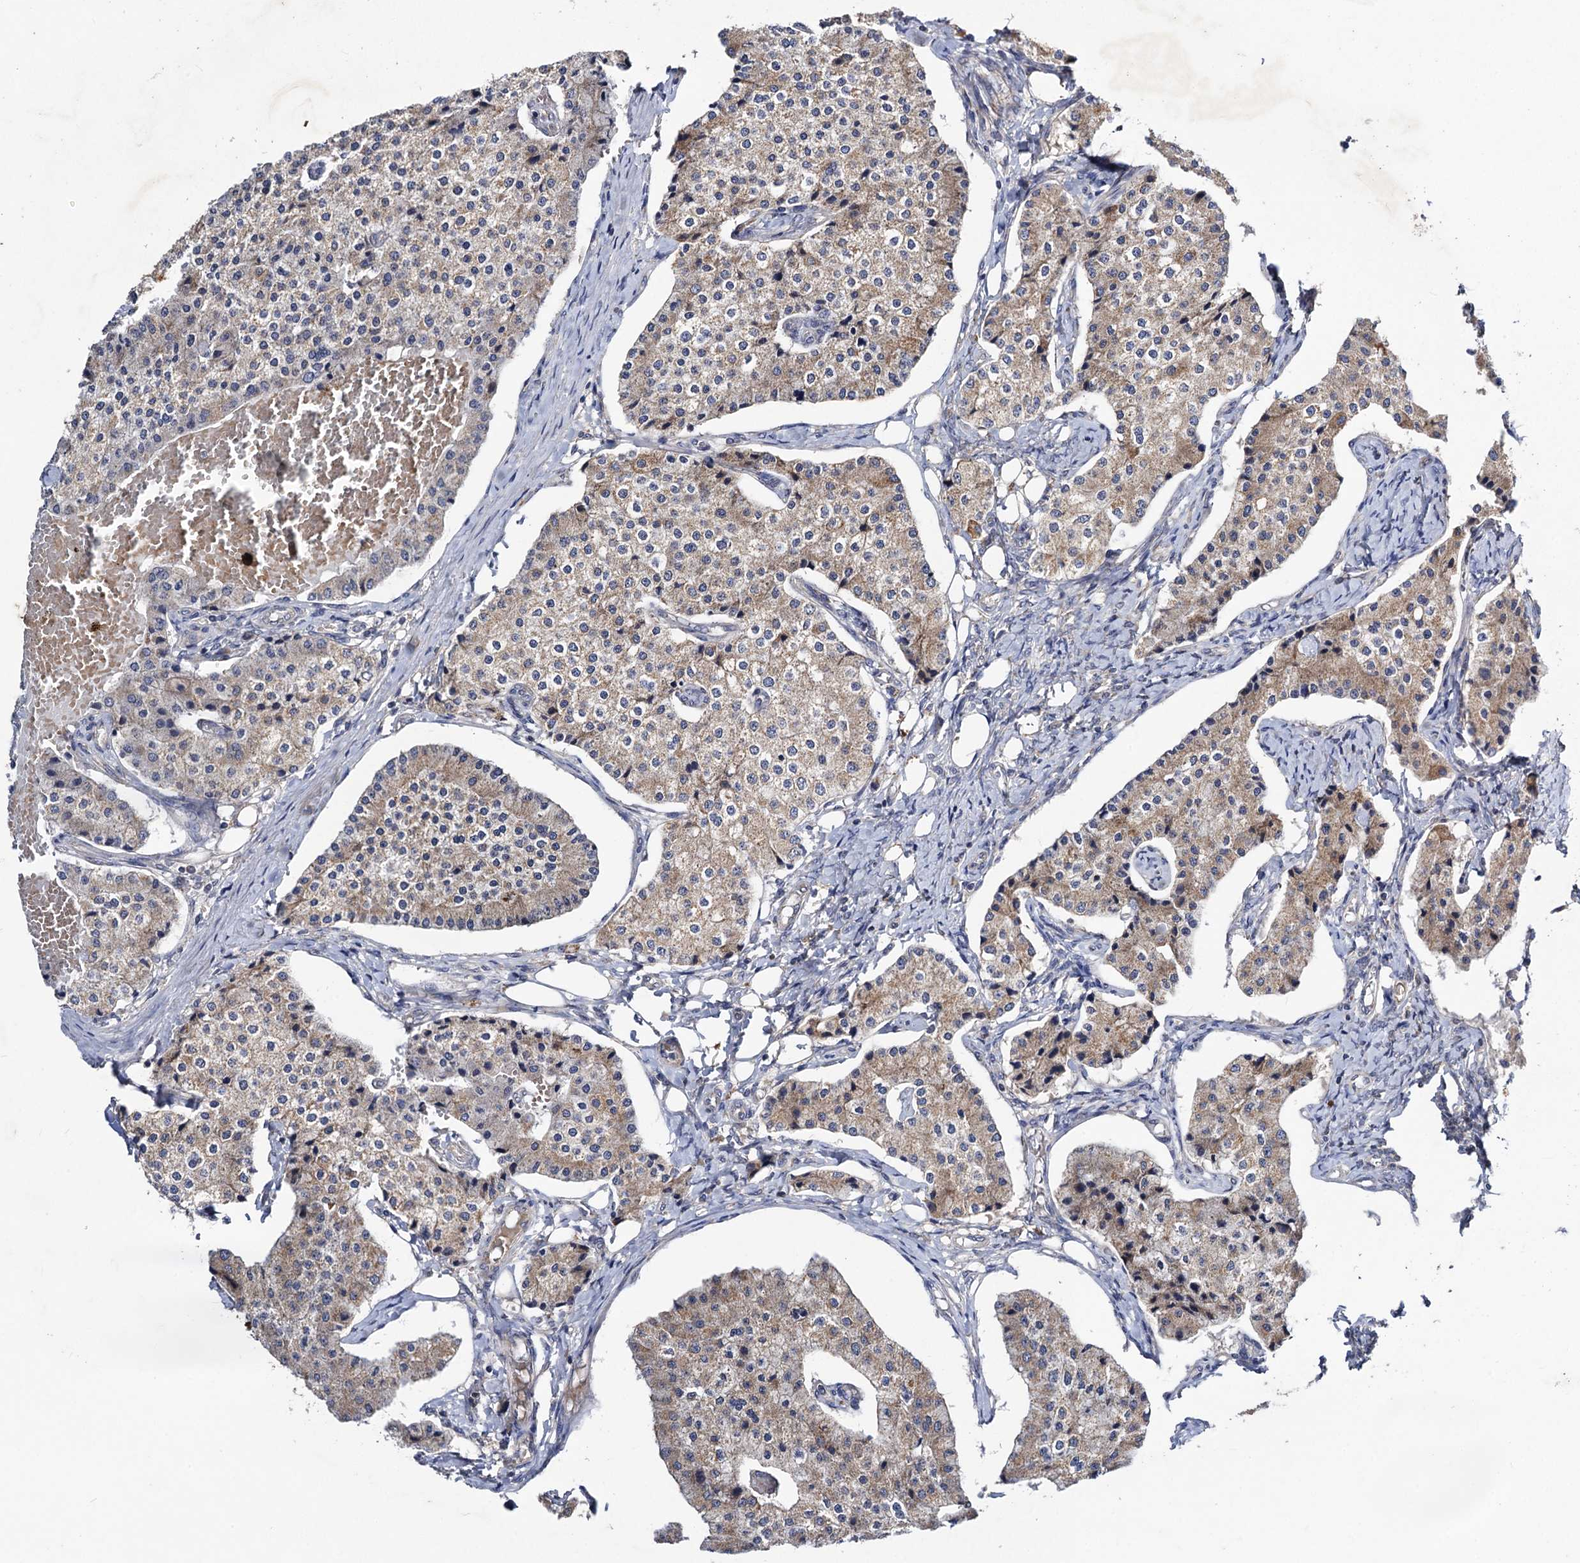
{"staining": {"intensity": "weak", "quantity": "25%-75%", "location": "cytoplasmic/membranous"}, "tissue": "carcinoid", "cell_type": "Tumor cells", "image_type": "cancer", "snomed": [{"axis": "morphology", "description": "Carcinoid, malignant, NOS"}, {"axis": "topography", "description": "Colon"}], "caption": "Carcinoid (malignant) stained with a protein marker displays weak staining in tumor cells.", "gene": "VPS37D", "patient": {"sex": "female", "age": 52}}